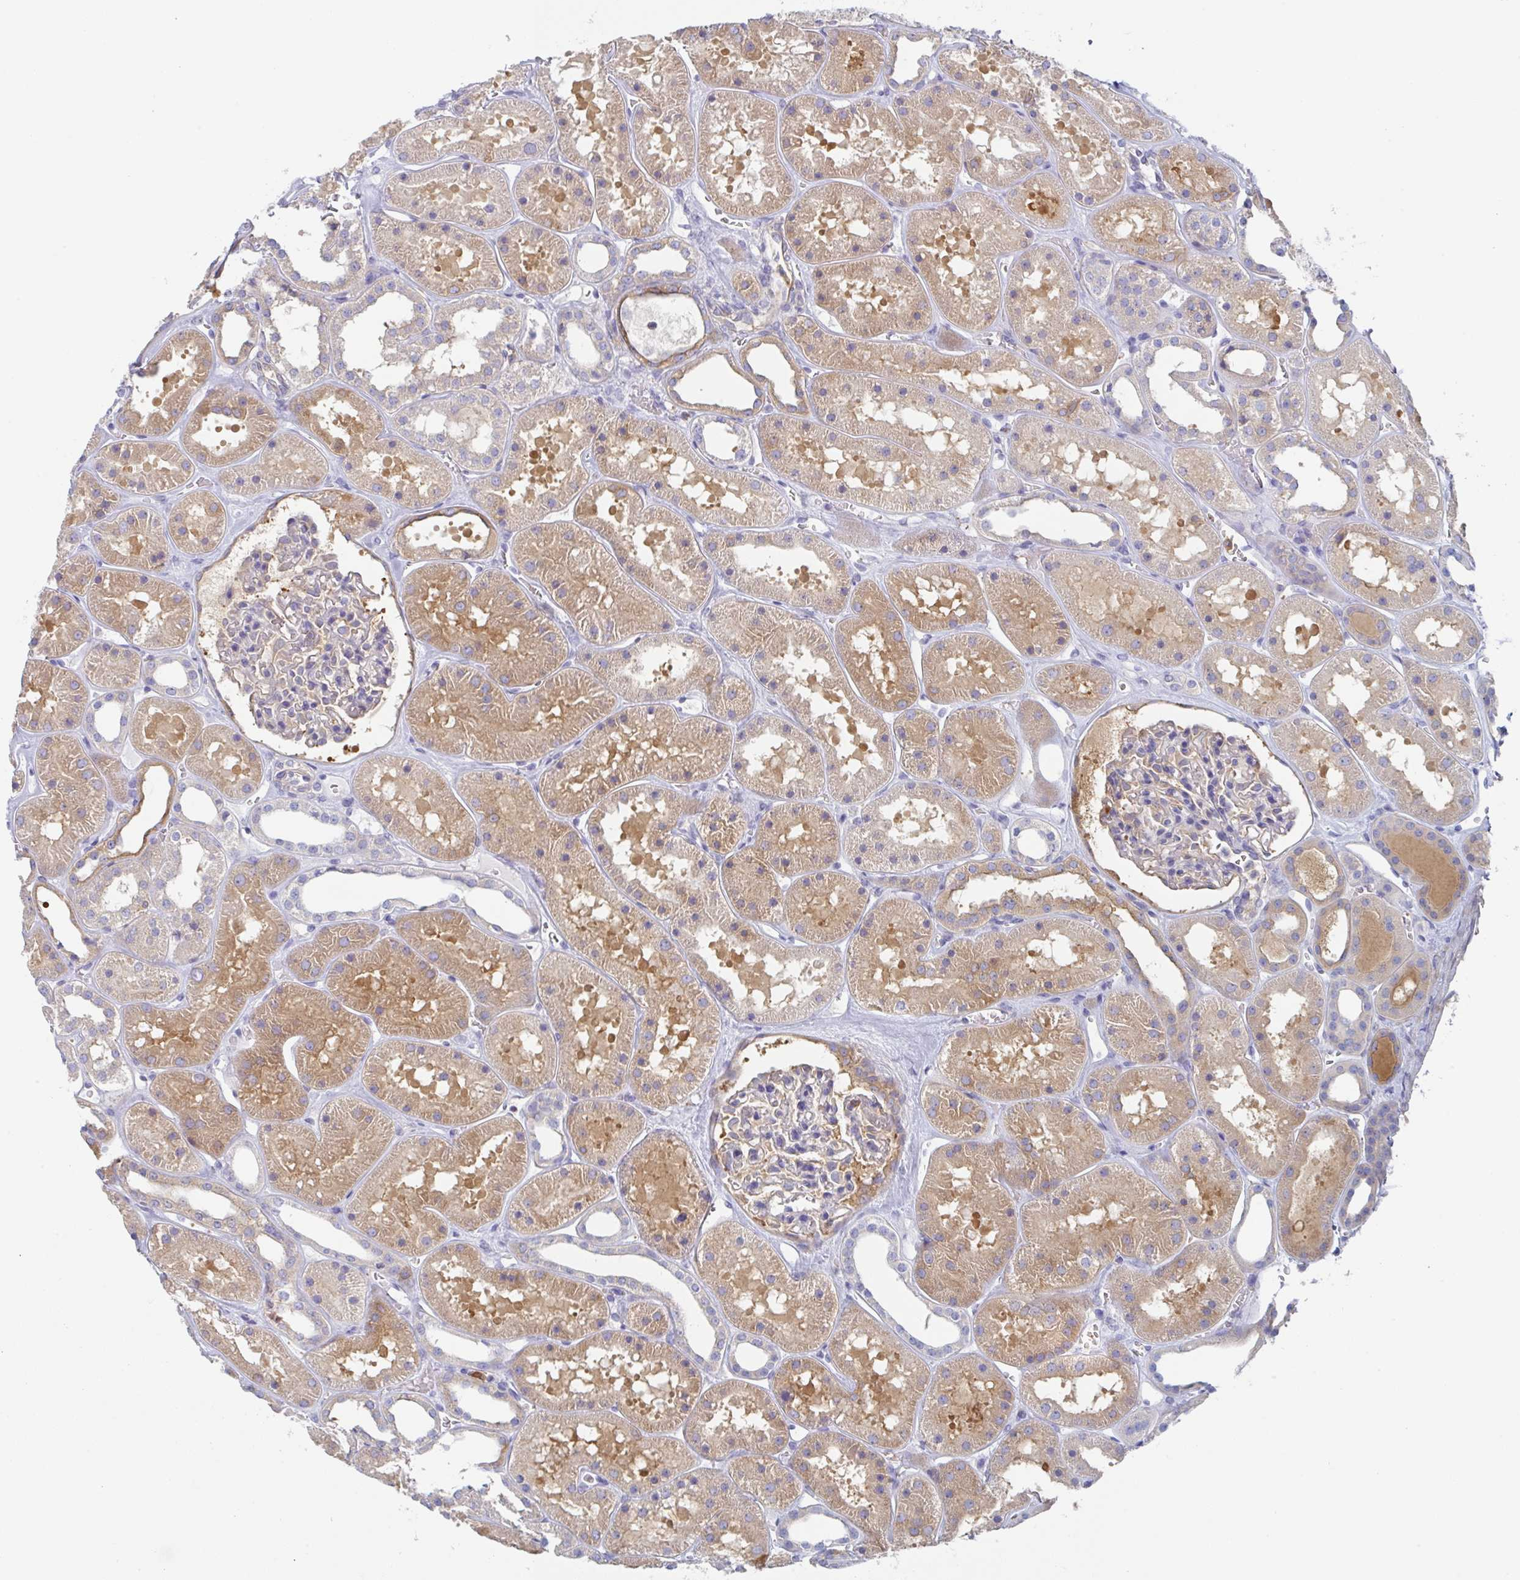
{"staining": {"intensity": "moderate", "quantity": "<25%", "location": "cytoplasmic/membranous"}, "tissue": "kidney", "cell_type": "Cells in glomeruli", "image_type": "normal", "snomed": [{"axis": "morphology", "description": "Normal tissue, NOS"}, {"axis": "topography", "description": "Kidney"}], "caption": "IHC of normal kidney exhibits low levels of moderate cytoplasmic/membranous expression in approximately <25% of cells in glomeruli.", "gene": "AMPD2", "patient": {"sex": "female", "age": 41}}